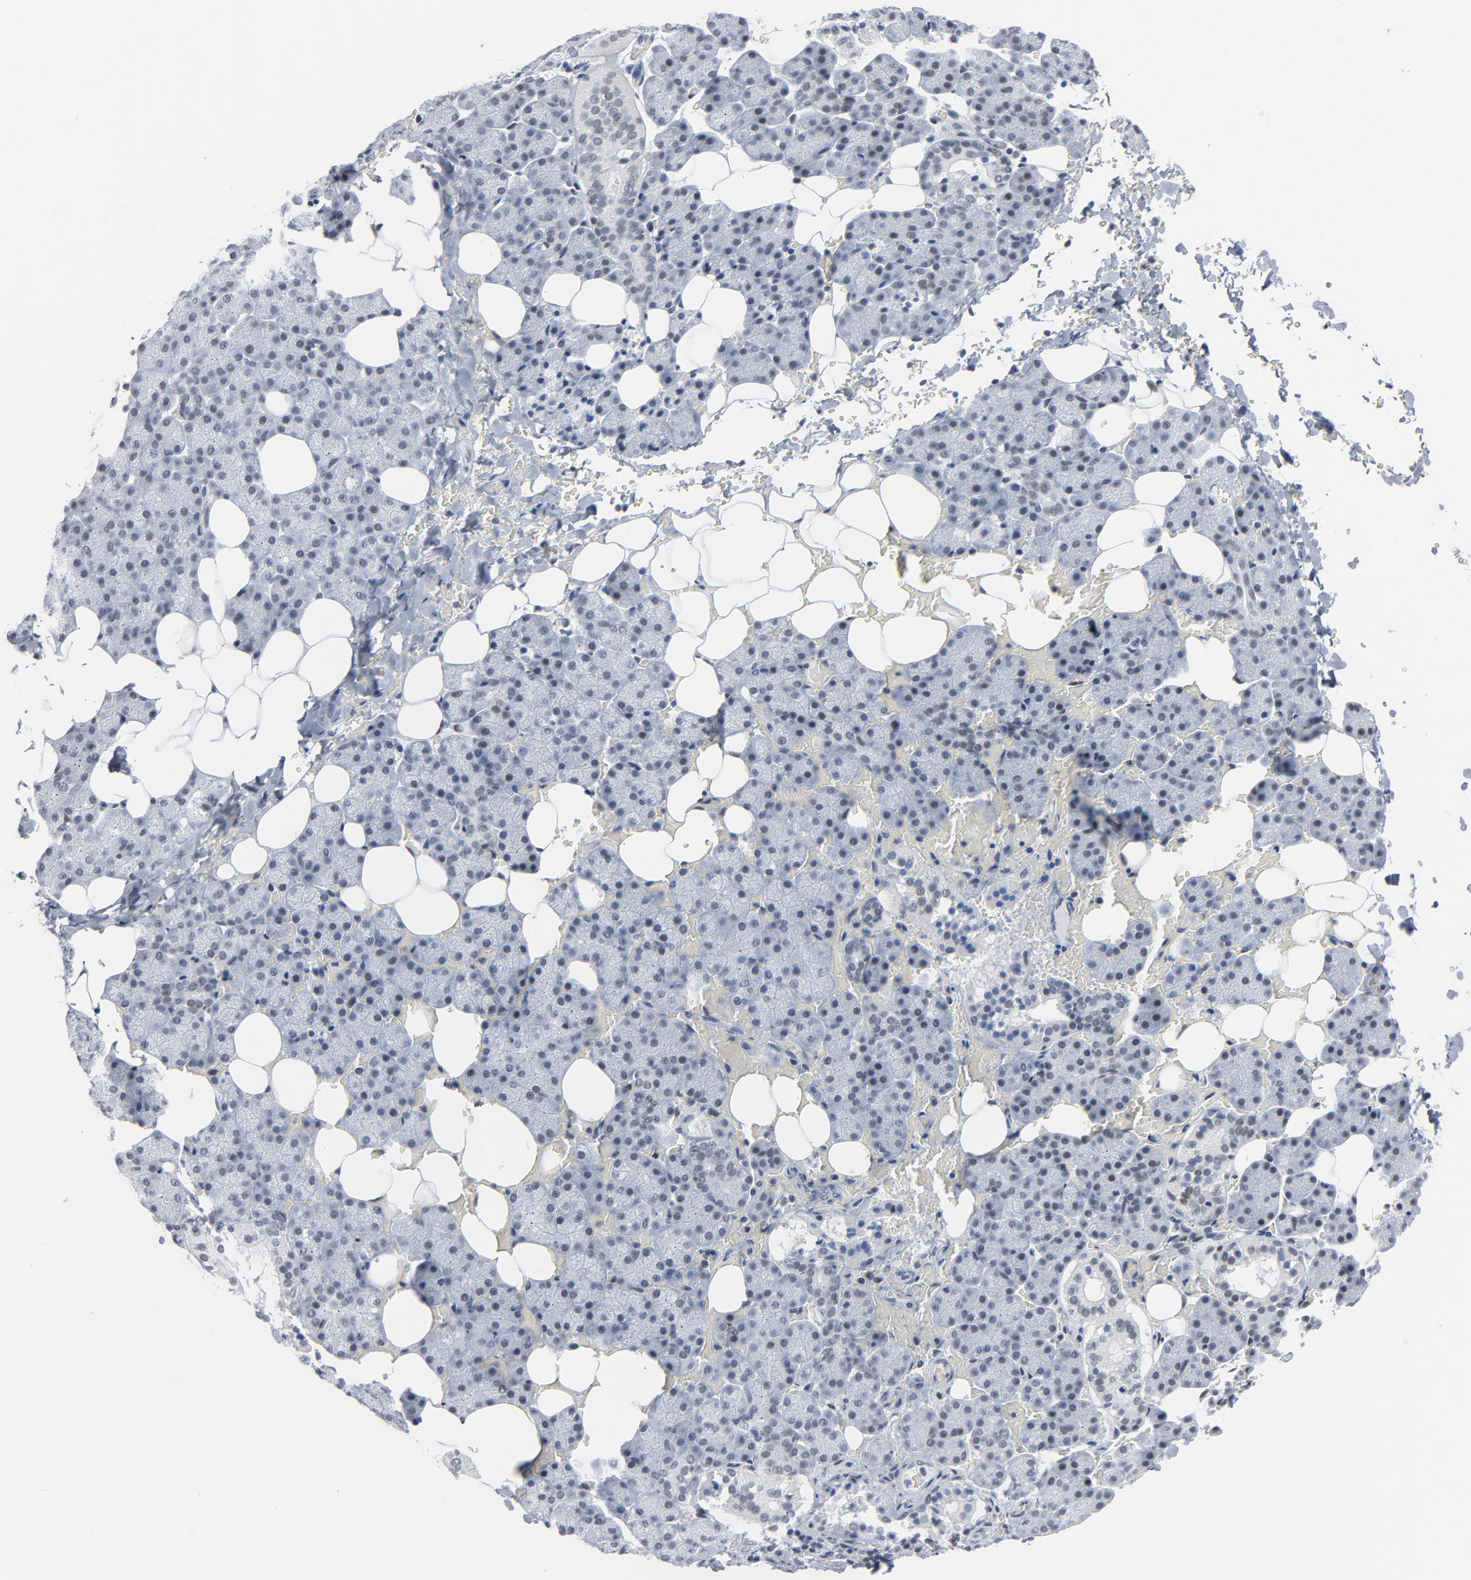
{"staining": {"intensity": "weak", "quantity": "<25%", "location": "nuclear"}, "tissue": "salivary gland", "cell_type": "Glandular cells", "image_type": "normal", "snomed": [{"axis": "morphology", "description": "Normal tissue, NOS"}, {"axis": "topography", "description": "Lymph node"}, {"axis": "topography", "description": "Salivary gland"}], "caption": "Immunohistochemistry (IHC) micrograph of unremarkable salivary gland stained for a protein (brown), which demonstrates no expression in glandular cells.", "gene": "SIRT1", "patient": {"sex": "male", "age": 8}}